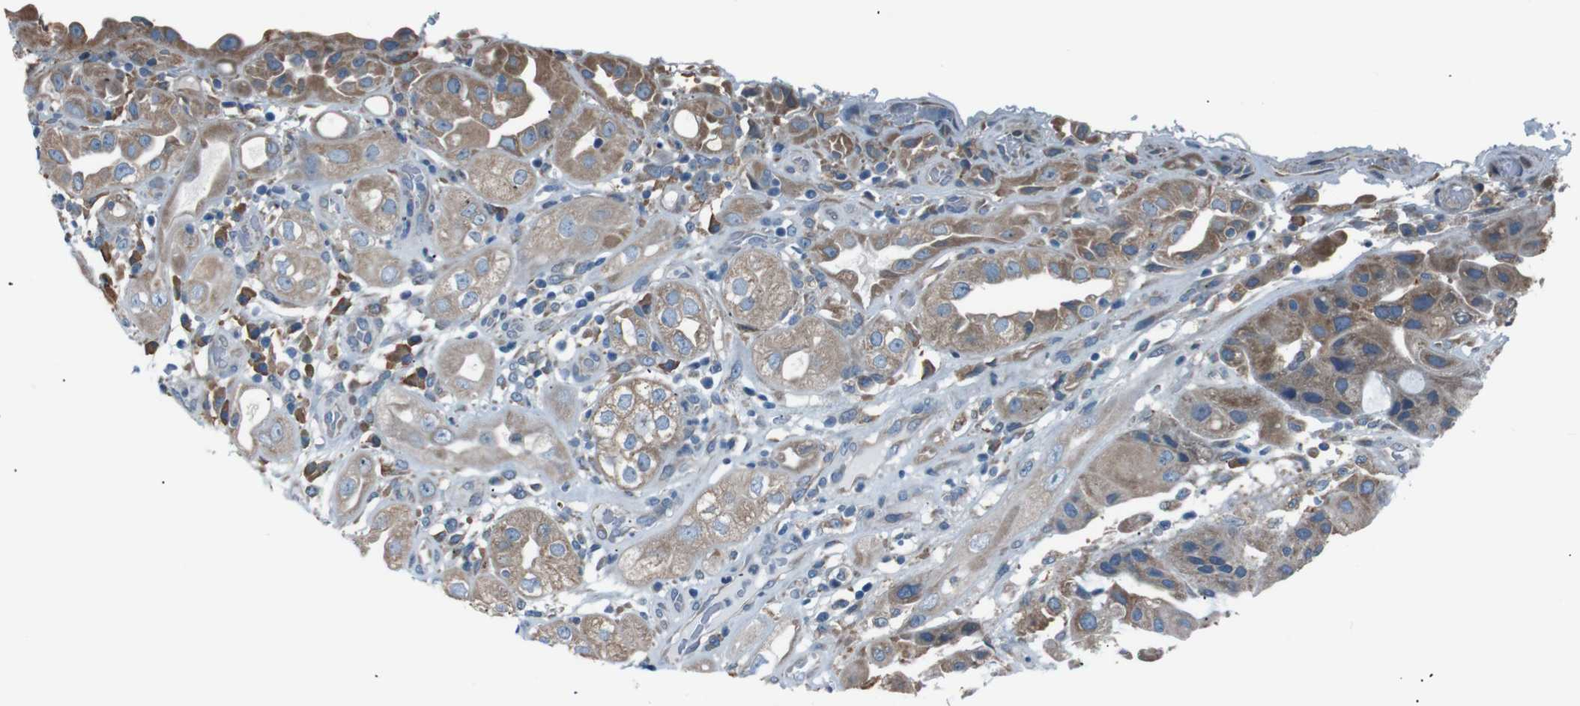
{"staining": {"intensity": "moderate", "quantity": "25%-75%", "location": "cytoplasmic/membranous"}, "tissue": "urothelial cancer", "cell_type": "Tumor cells", "image_type": "cancer", "snomed": [{"axis": "morphology", "description": "Urothelial carcinoma, High grade"}, {"axis": "topography", "description": "Urinary bladder"}], "caption": "Immunohistochemistry (IHC) of human urothelial cancer displays medium levels of moderate cytoplasmic/membranous positivity in about 25%-75% of tumor cells. Immunohistochemistry stains the protein of interest in brown and the nuclei are stained blue.", "gene": "SIGMAR1", "patient": {"sex": "female", "age": 64}}